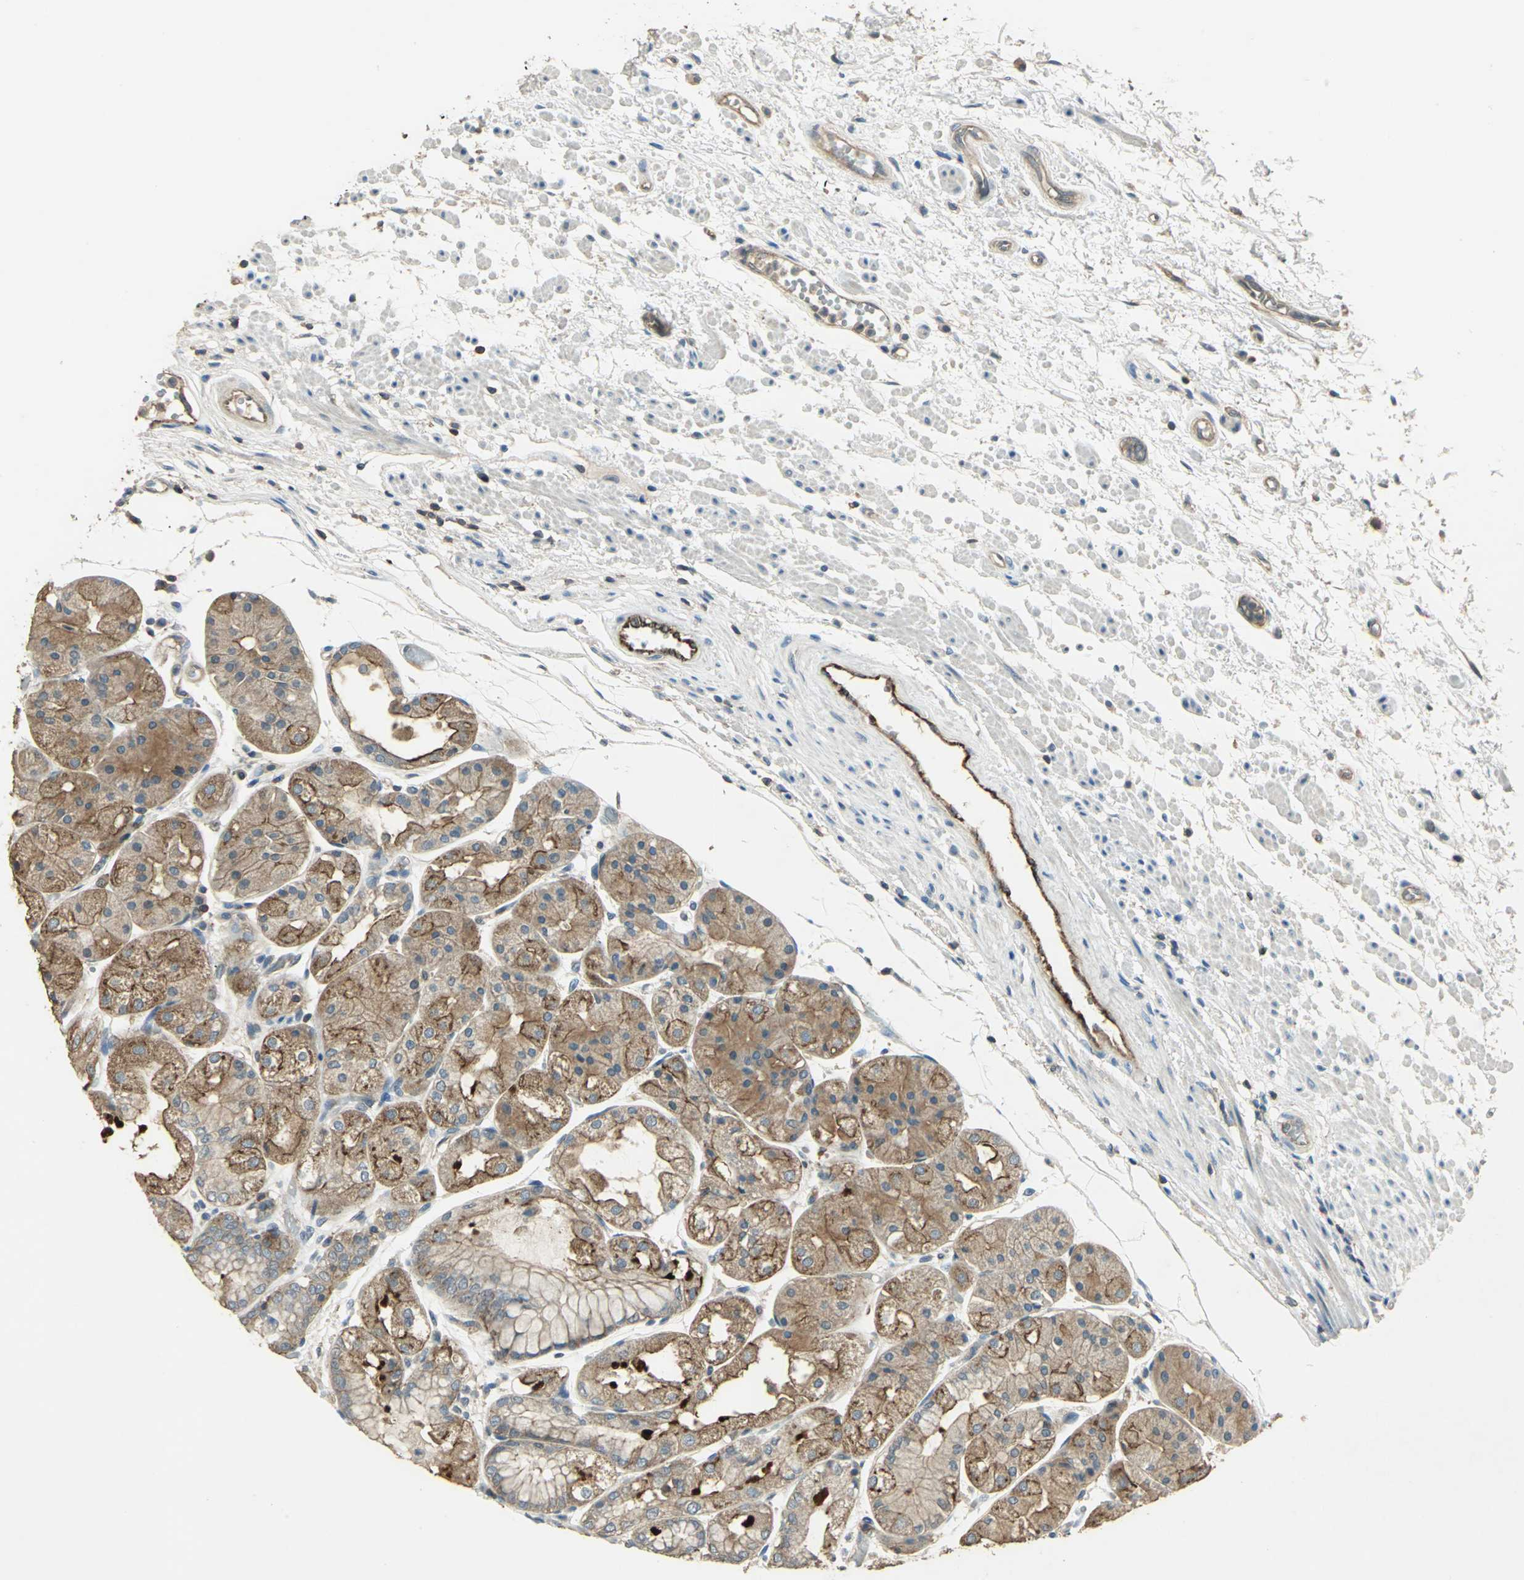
{"staining": {"intensity": "strong", "quantity": ">75%", "location": "cytoplasmic/membranous"}, "tissue": "stomach", "cell_type": "Glandular cells", "image_type": "normal", "snomed": [{"axis": "morphology", "description": "Normal tissue, NOS"}, {"axis": "topography", "description": "Stomach, upper"}], "caption": "Immunohistochemistry photomicrograph of normal stomach: human stomach stained using immunohistochemistry (IHC) exhibits high levels of strong protein expression localized specifically in the cytoplasmic/membranous of glandular cells, appearing as a cytoplasmic/membranous brown color.", "gene": "RAPGEF1", "patient": {"sex": "male", "age": 72}}